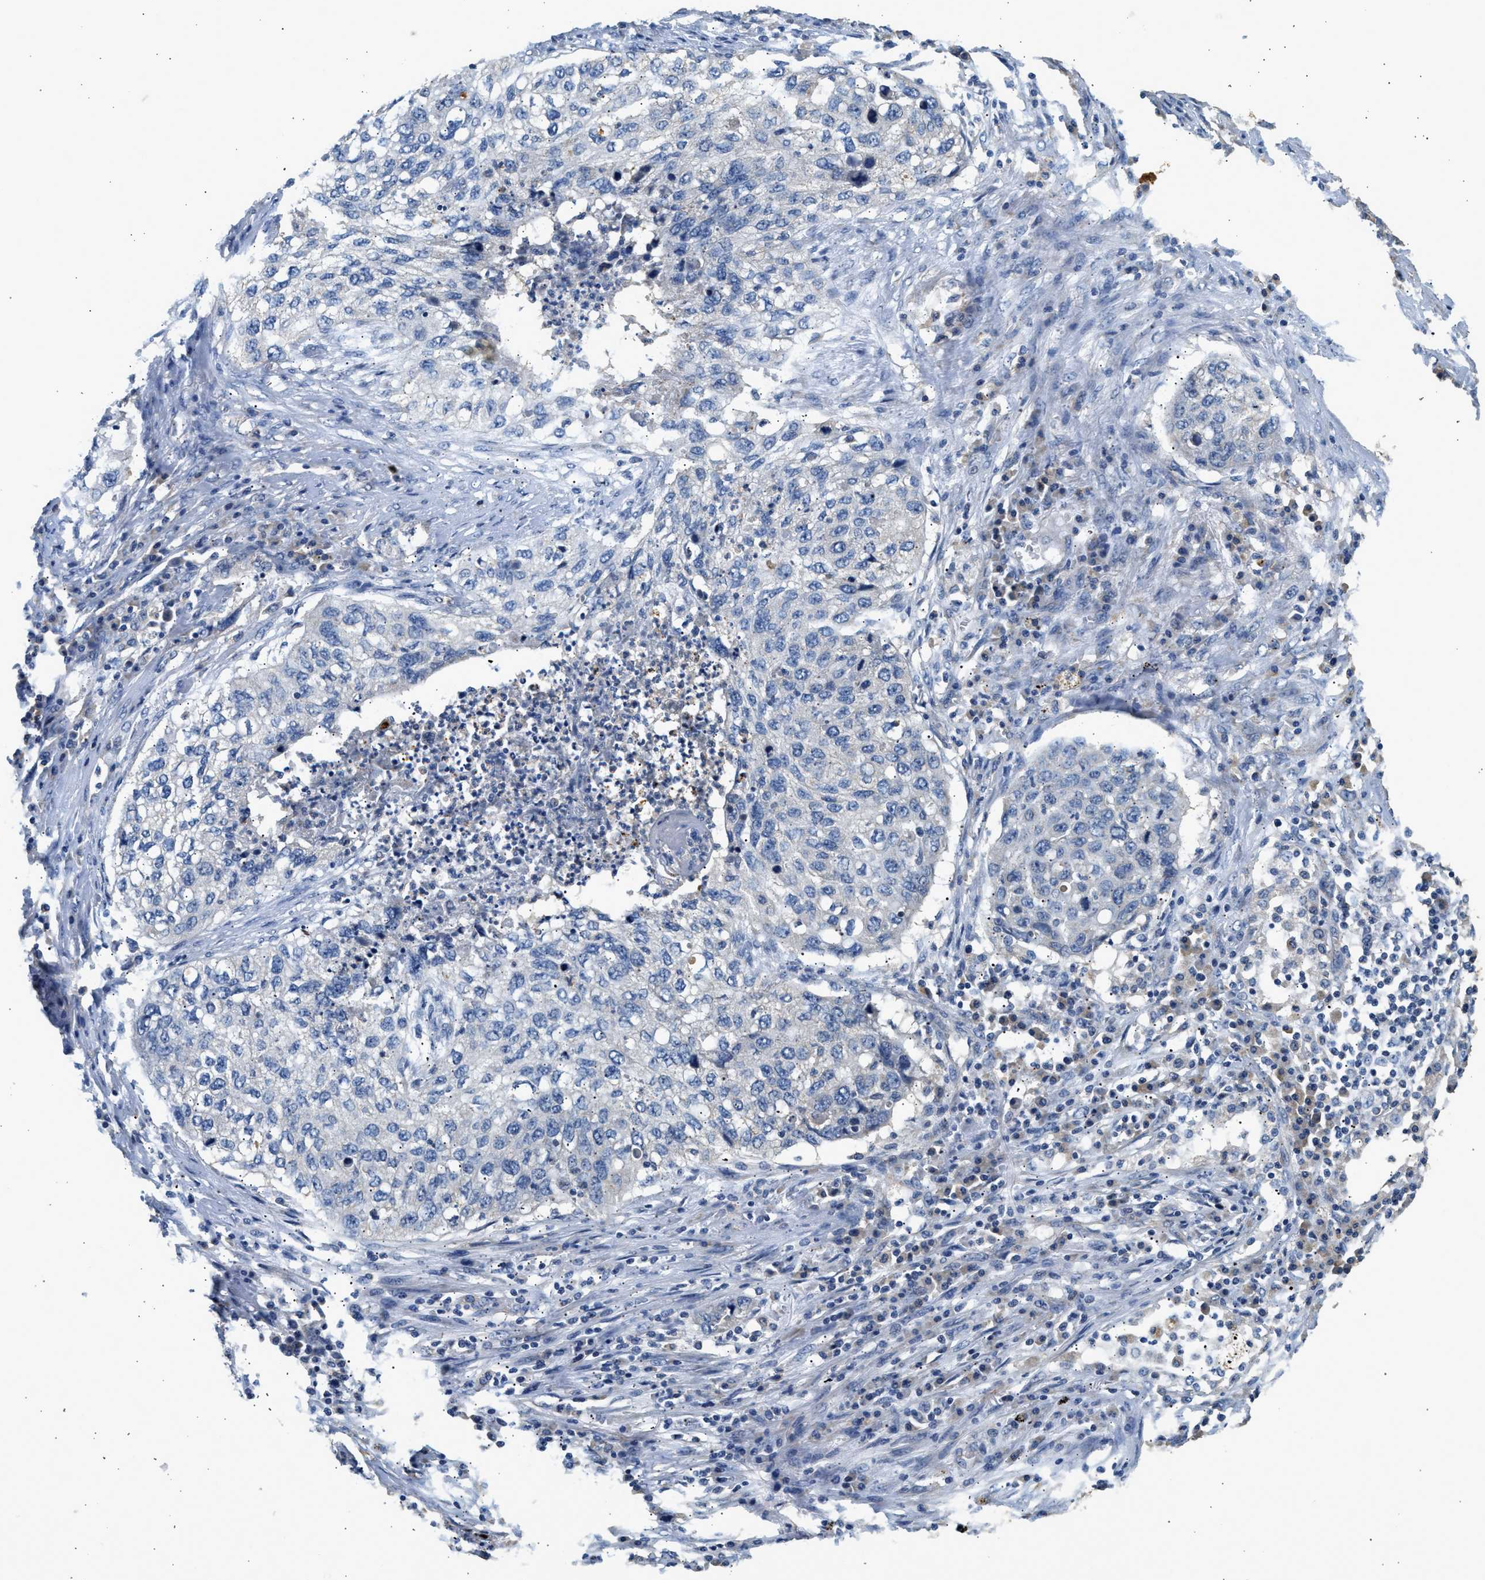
{"staining": {"intensity": "negative", "quantity": "none", "location": "none"}, "tissue": "lung cancer", "cell_type": "Tumor cells", "image_type": "cancer", "snomed": [{"axis": "morphology", "description": "Squamous cell carcinoma, NOS"}, {"axis": "topography", "description": "Lung"}], "caption": "Tumor cells are negative for brown protein staining in lung cancer (squamous cell carcinoma).", "gene": "WDR31", "patient": {"sex": "female", "age": 63}}